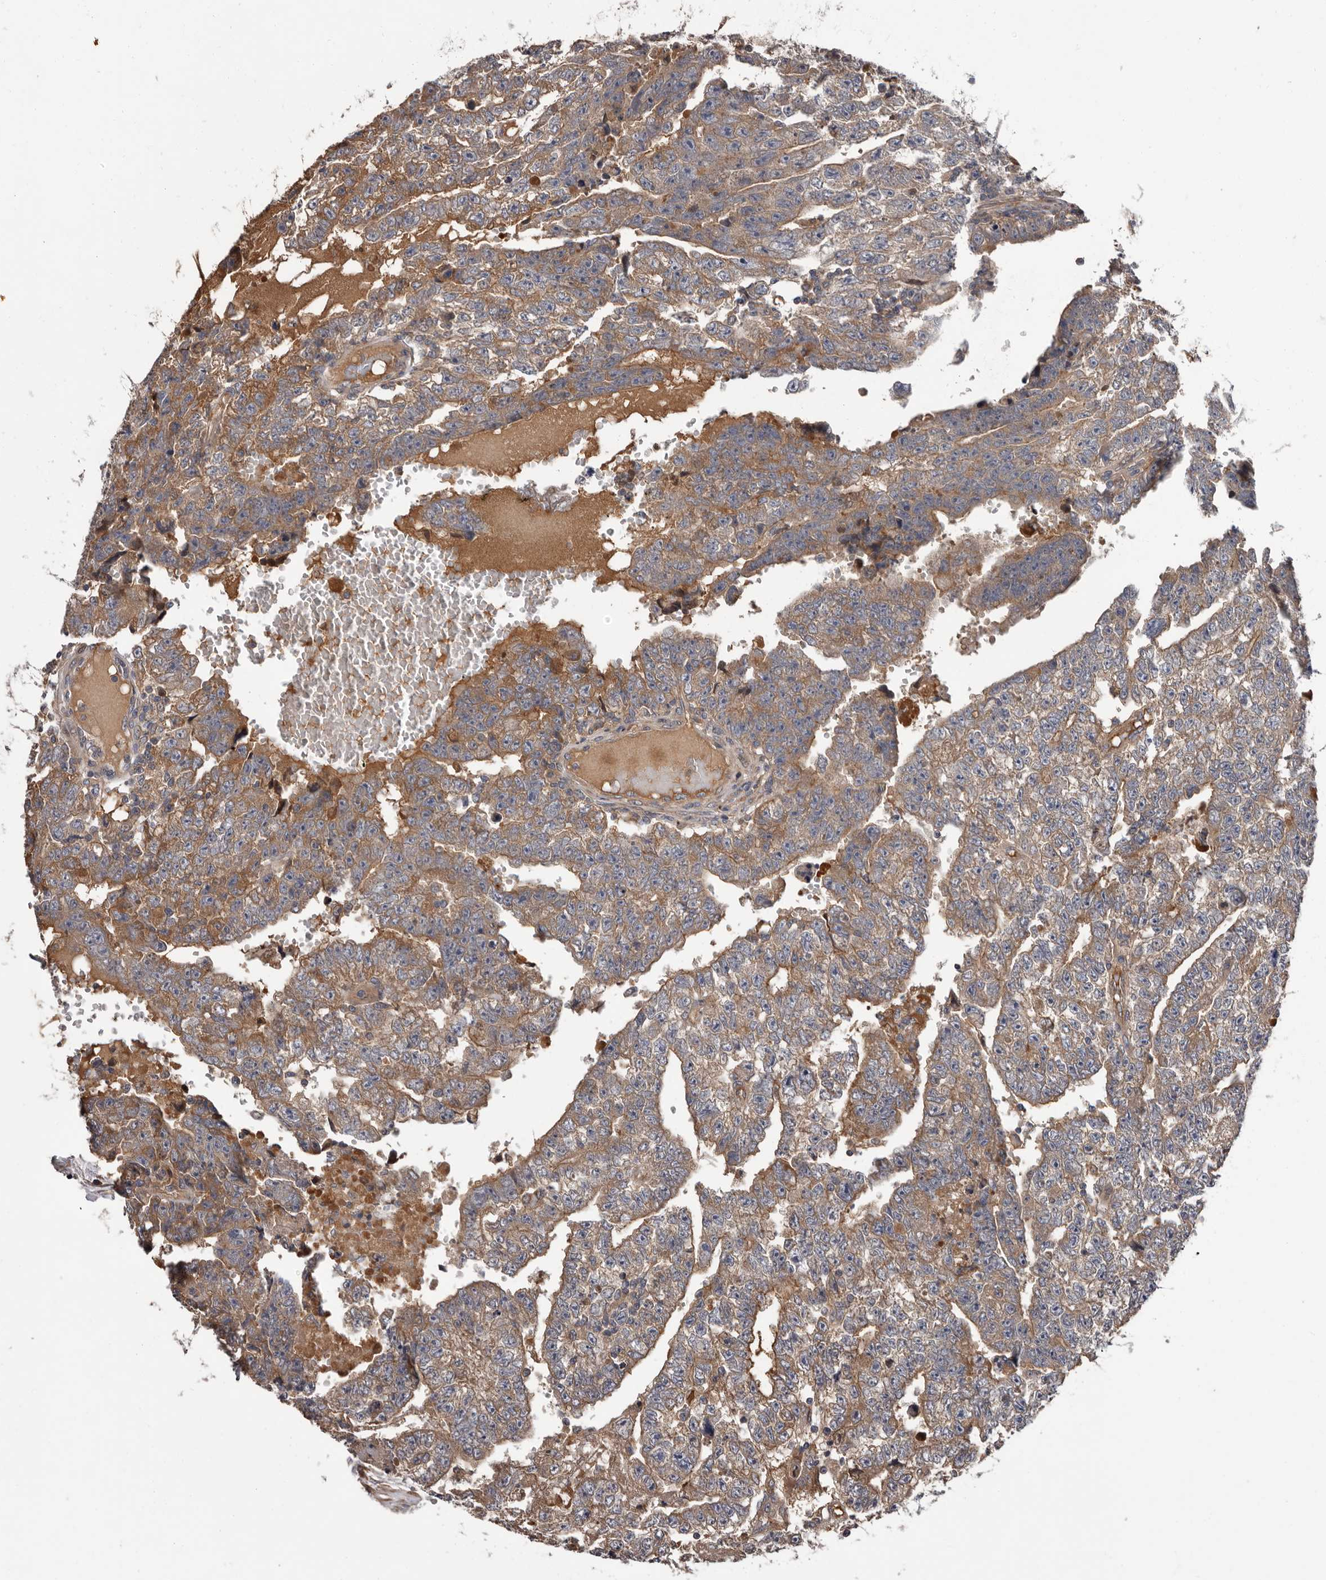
{"staining": {"intensity": "moderate", "quantity": "25%-75%", "location": "cytoplasmic/membranous"}, "tissue": "testis cancer", "cell_type": "Tumor cells", "image_type": "cancer", "snomed": [{"axis": "morphology", "description": "Carcinoma, Embryonal, NOS"}, {"axis": "topography", "description": "Testis"}], "caption": "Immunohistochemistry (IHC) micrograph of human embryonal carcinoma (testis) stained for a protein (brown), which displays medium levels of moderate cytoplasmic/membranous staining in about 25%-75% of tumor cells.", "gene": "PRKD1", "patient": {"sex": "male", "age": 25}}